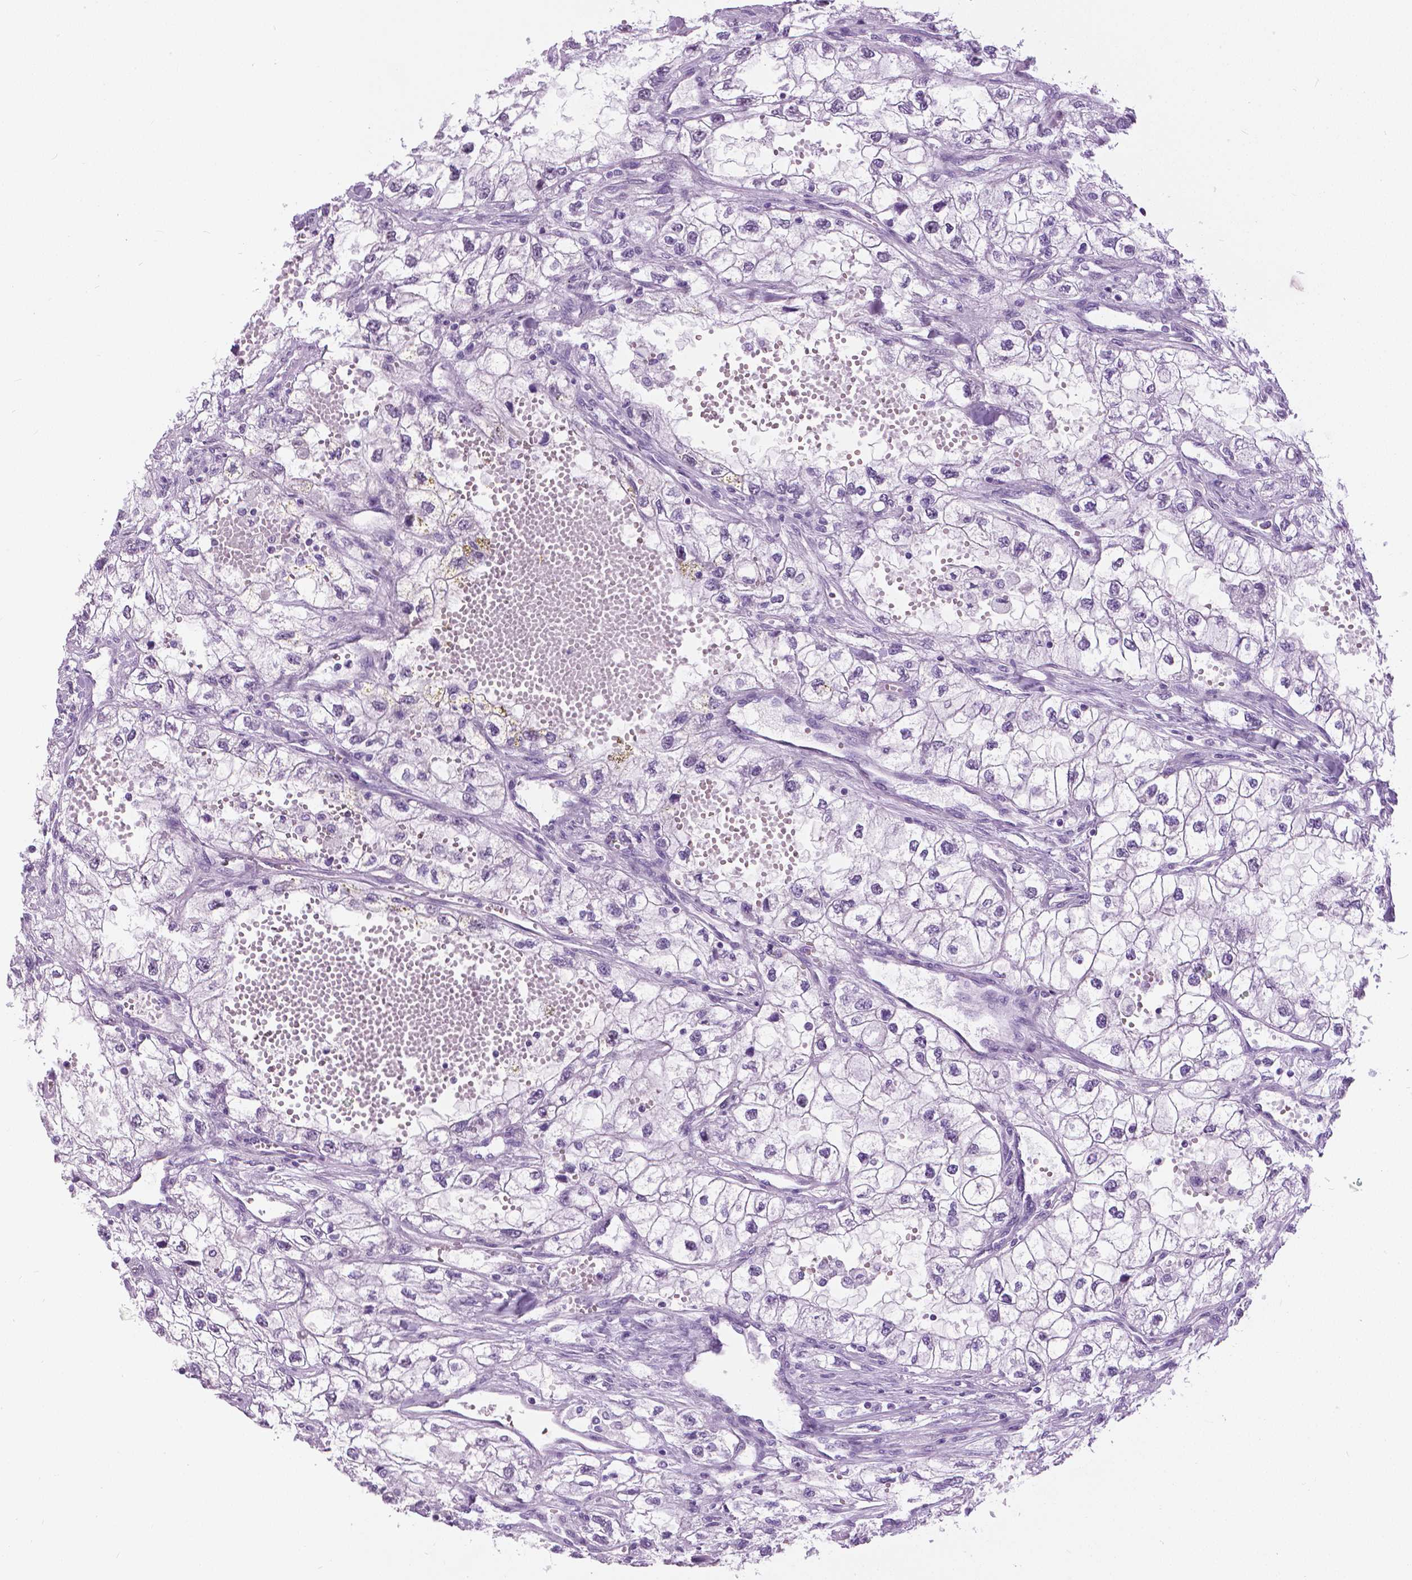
{"staining": {"intensity": "negative", "quantity": "none", "location": "none"}, "tissue": "renal cancer", "cell_type": "Tumor cells", "image_type": "cancer", "snomed": [{"axis": "morphology", "description": "Adenocarcinoma, NOS"}, {"axis": "topography", "description": "Kidney"}], "caption": "Immunohistochemistry histopathology image of human renal cancer stained for a protein (brown), which shows no expression in tumor cells.", "gene": "MYOM1", "patient": {"sex": "male", "age": 59}}